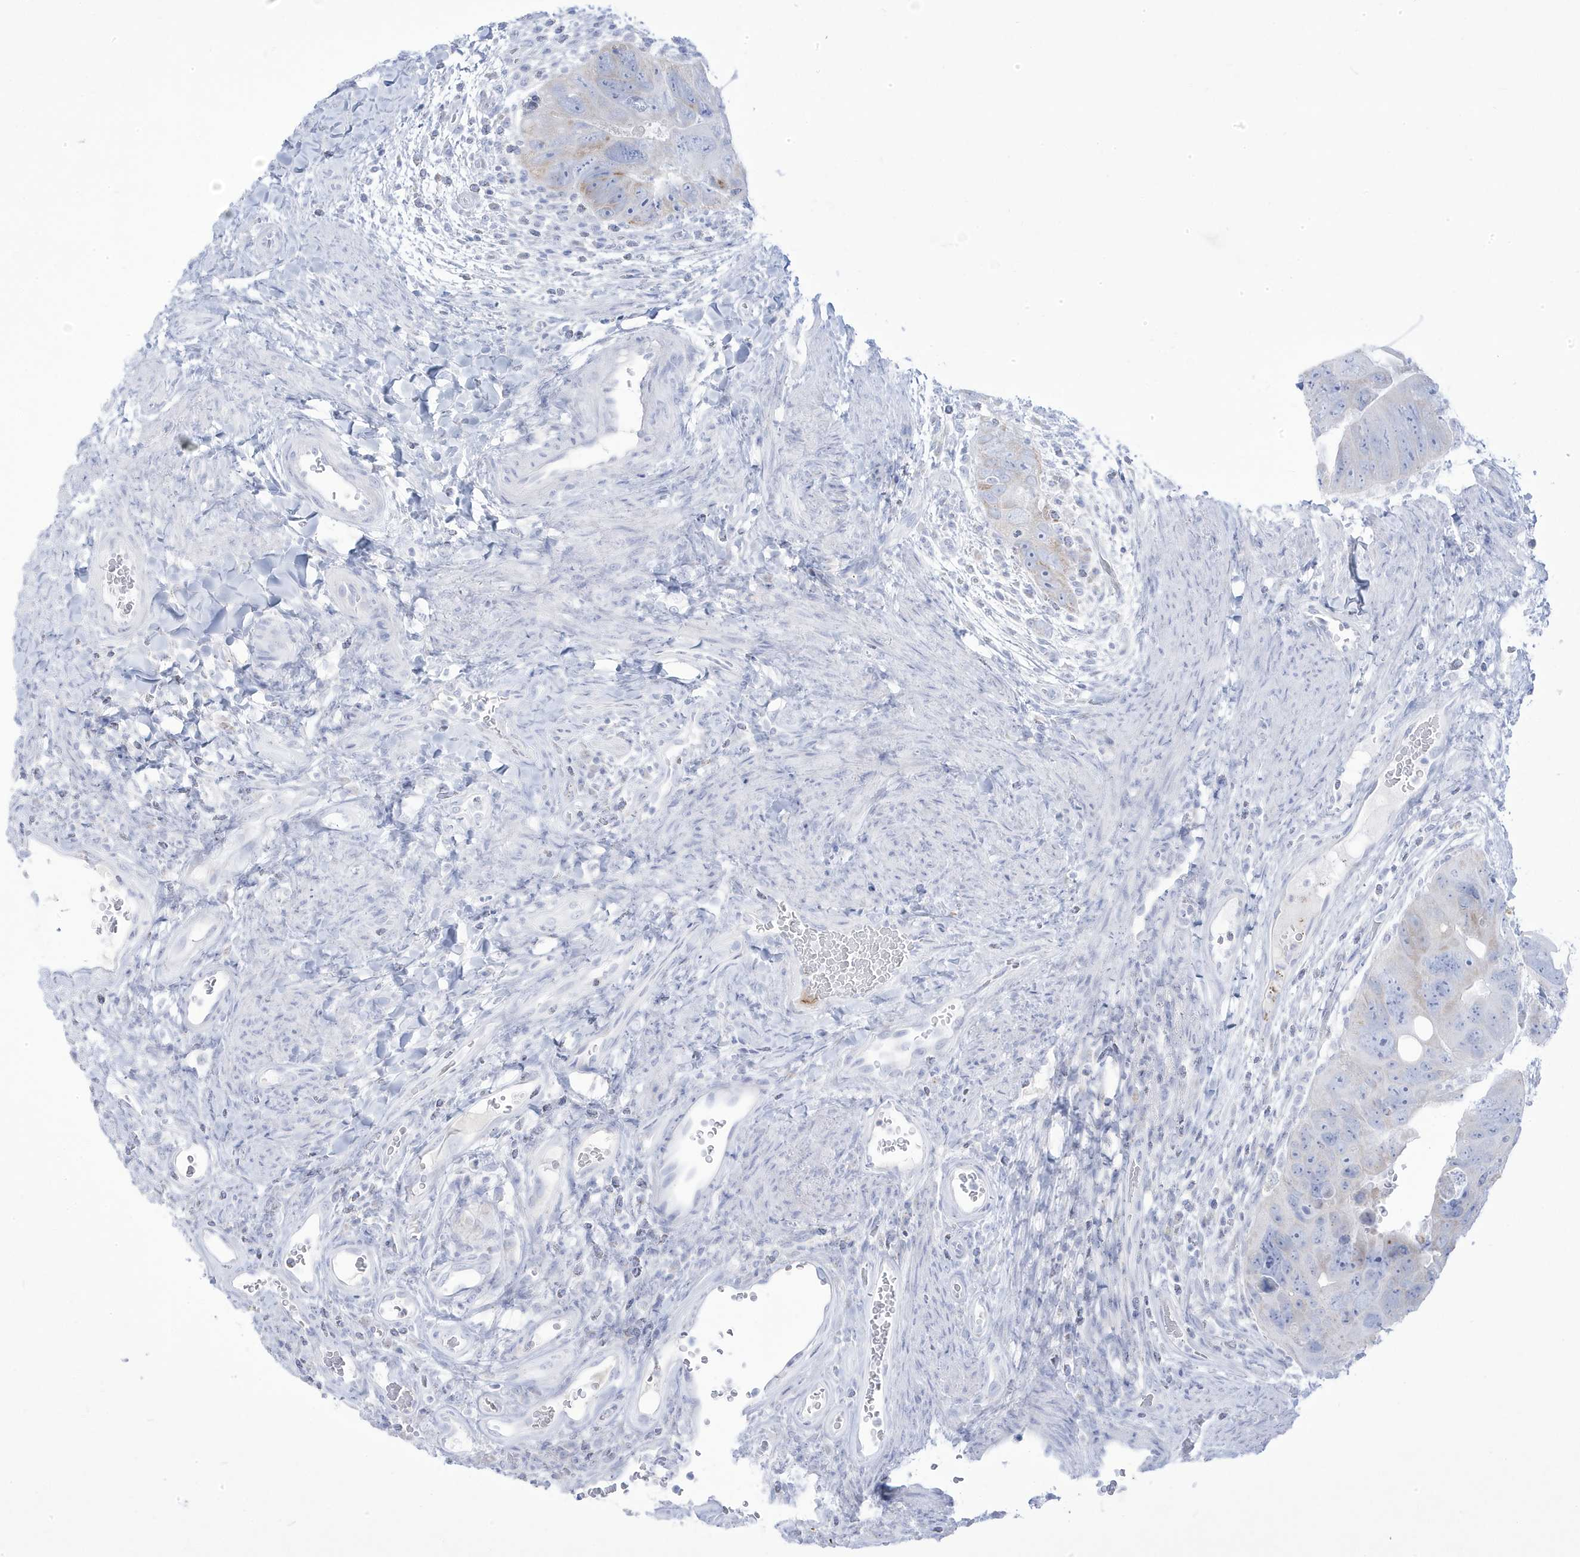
{"staining": {"intensity": "moderate", "quantity": "<25%", "location": "cytoplasmic/membranous"}, "tissue": "colorectal cancer", "cell_type": "Tumor cells", "image_type": "cancer", "snomed": [{"axis": "morphology", "description": "Adenocarcinoma, NOS"}, {"axis": "topography", "description": "Rectum"}], "caption": "Tumor cells show moderate cytoplasmic/membranous staining in approximately <25% of cells in adenocarcinoma (colorectal).", "gene": "ADAMTSL3", "patient": {"sex": "male", "age": 59}}